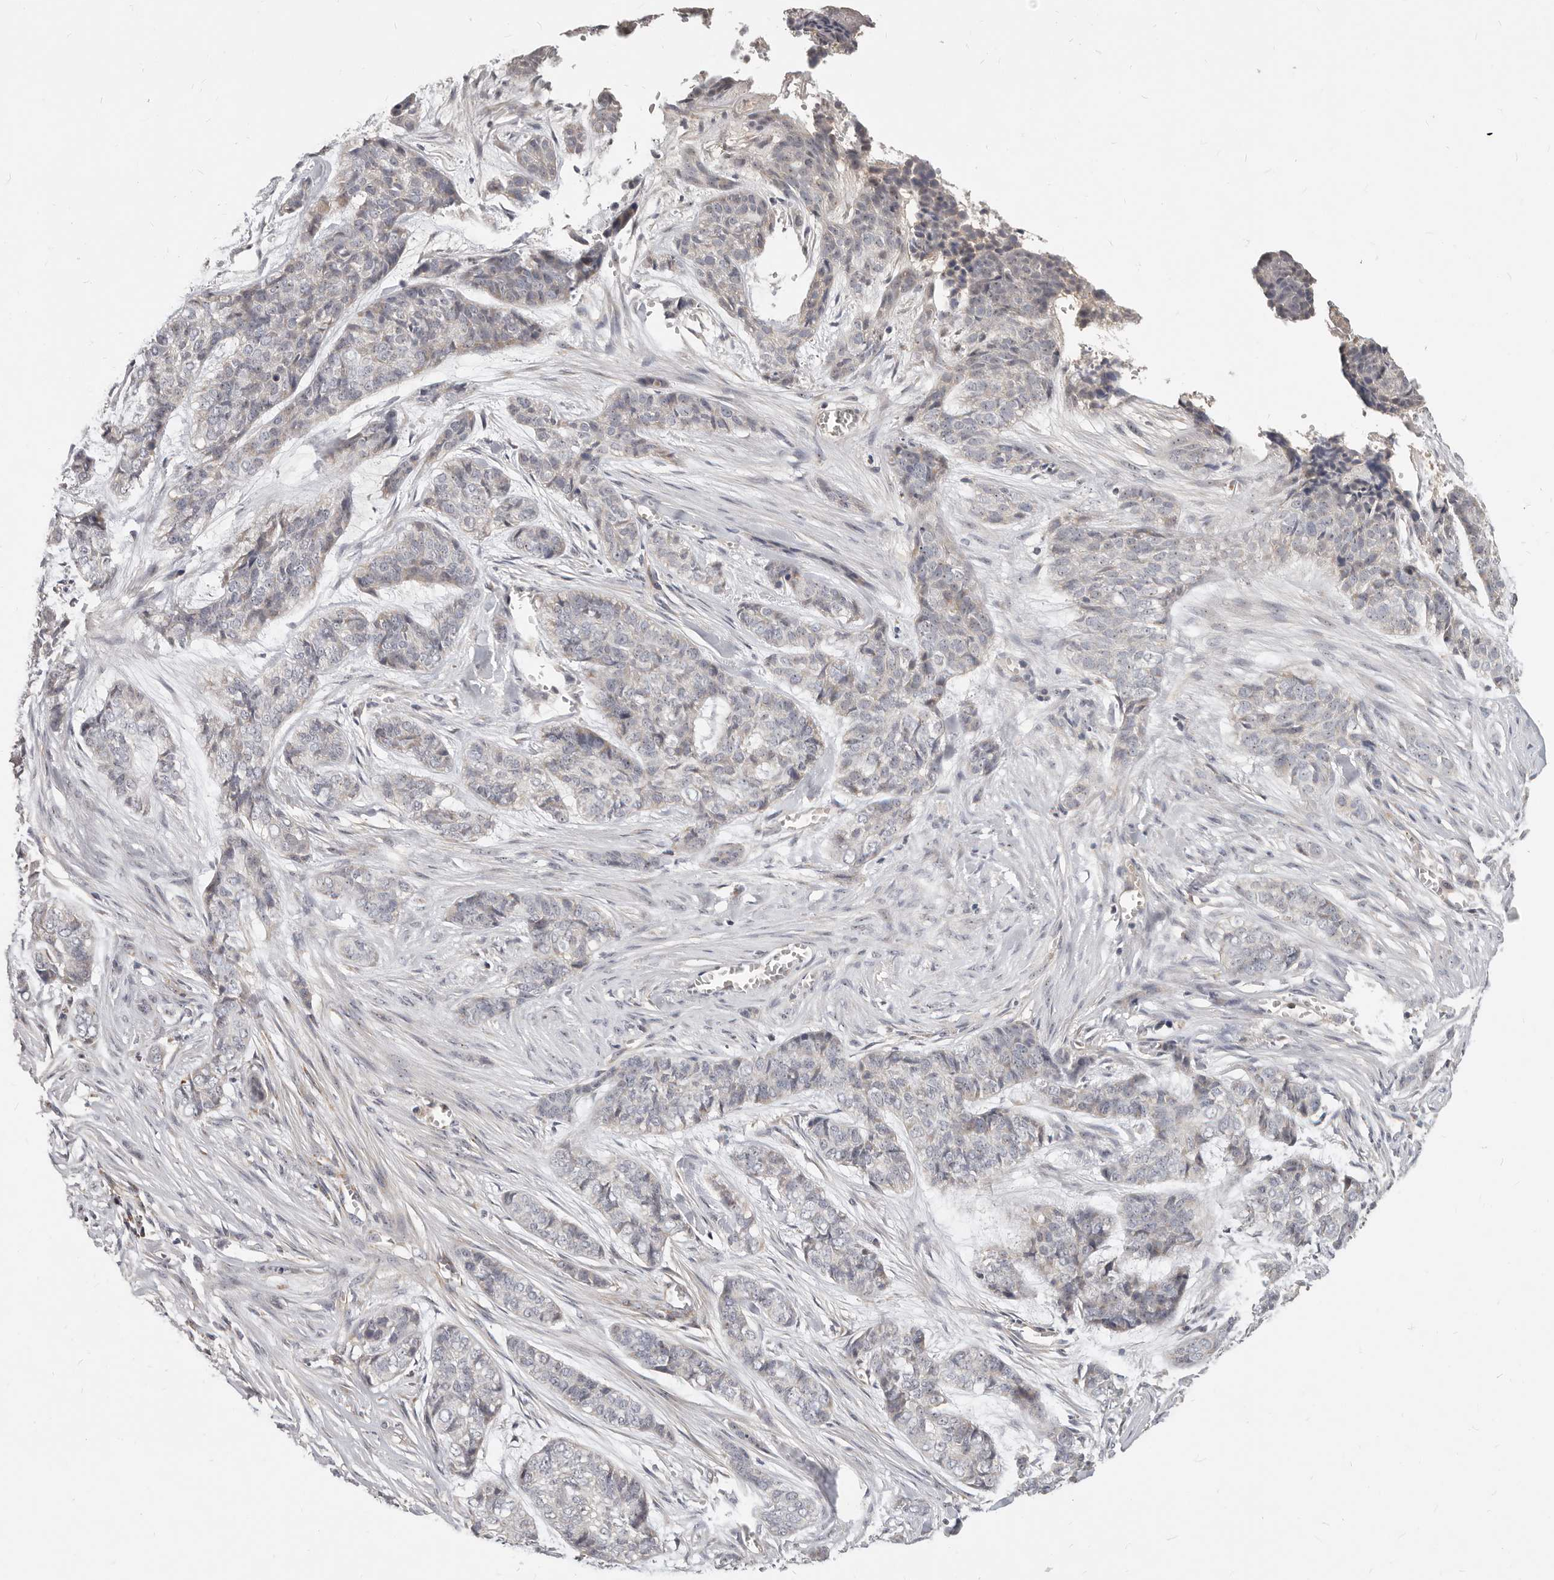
{"staining": {"intensity": "negative", "quantity": "none", "location": "none"}, "tissue": "skin cancer", "cell_type": "Tumor cells", "image_type": "cancer", "snomed": [{"axis": "morphology", "description": "Basal cell carcinoma"}, {"axis": "topography", "description": "Skin"}], "caption": "Histopathology image shows no protein staining in tumor cells of skin basal cell carcinoma tissue.", "gene": "MICALL2", "patient": {"sex": "female", "age": 64}}